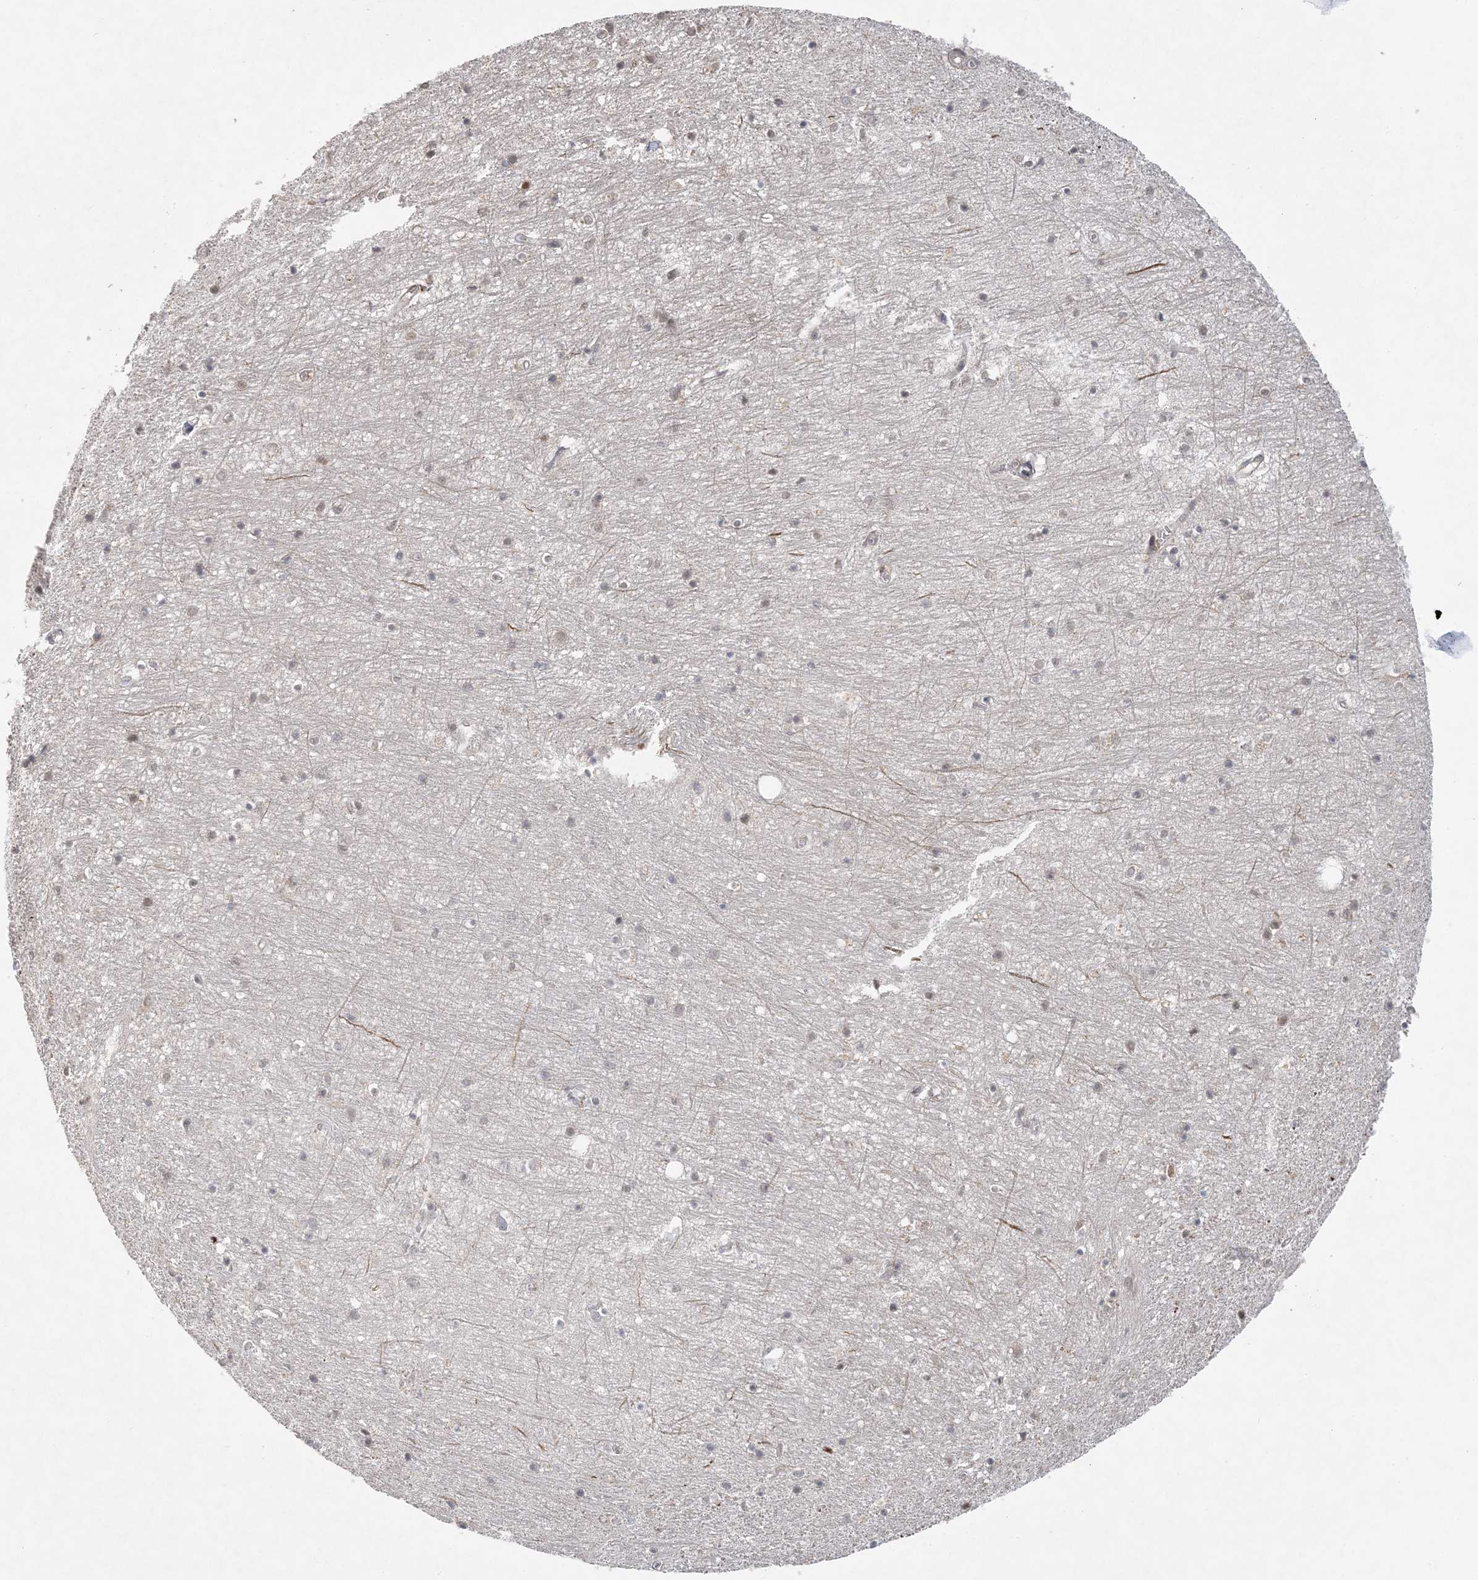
{"staining": {"intensity": "negative", "quantity": "none", "location": "none"}, "tissue": "hippocampus", "cell_type": "Glial cells", "image_type": "normal", "snomed": [{"axis": "morphology", "description": "Normal tissue, NOS"}, {"axis": "topography", "description": "Hippocampus"}], "caption": "Immunohistochemistry (IHC) image of normal hippocampus stained for a protein (brown), which reveals no positivity in glial cells.", "gene": "MAP4K5", "patient": {"sex": "female", "age": 64}}